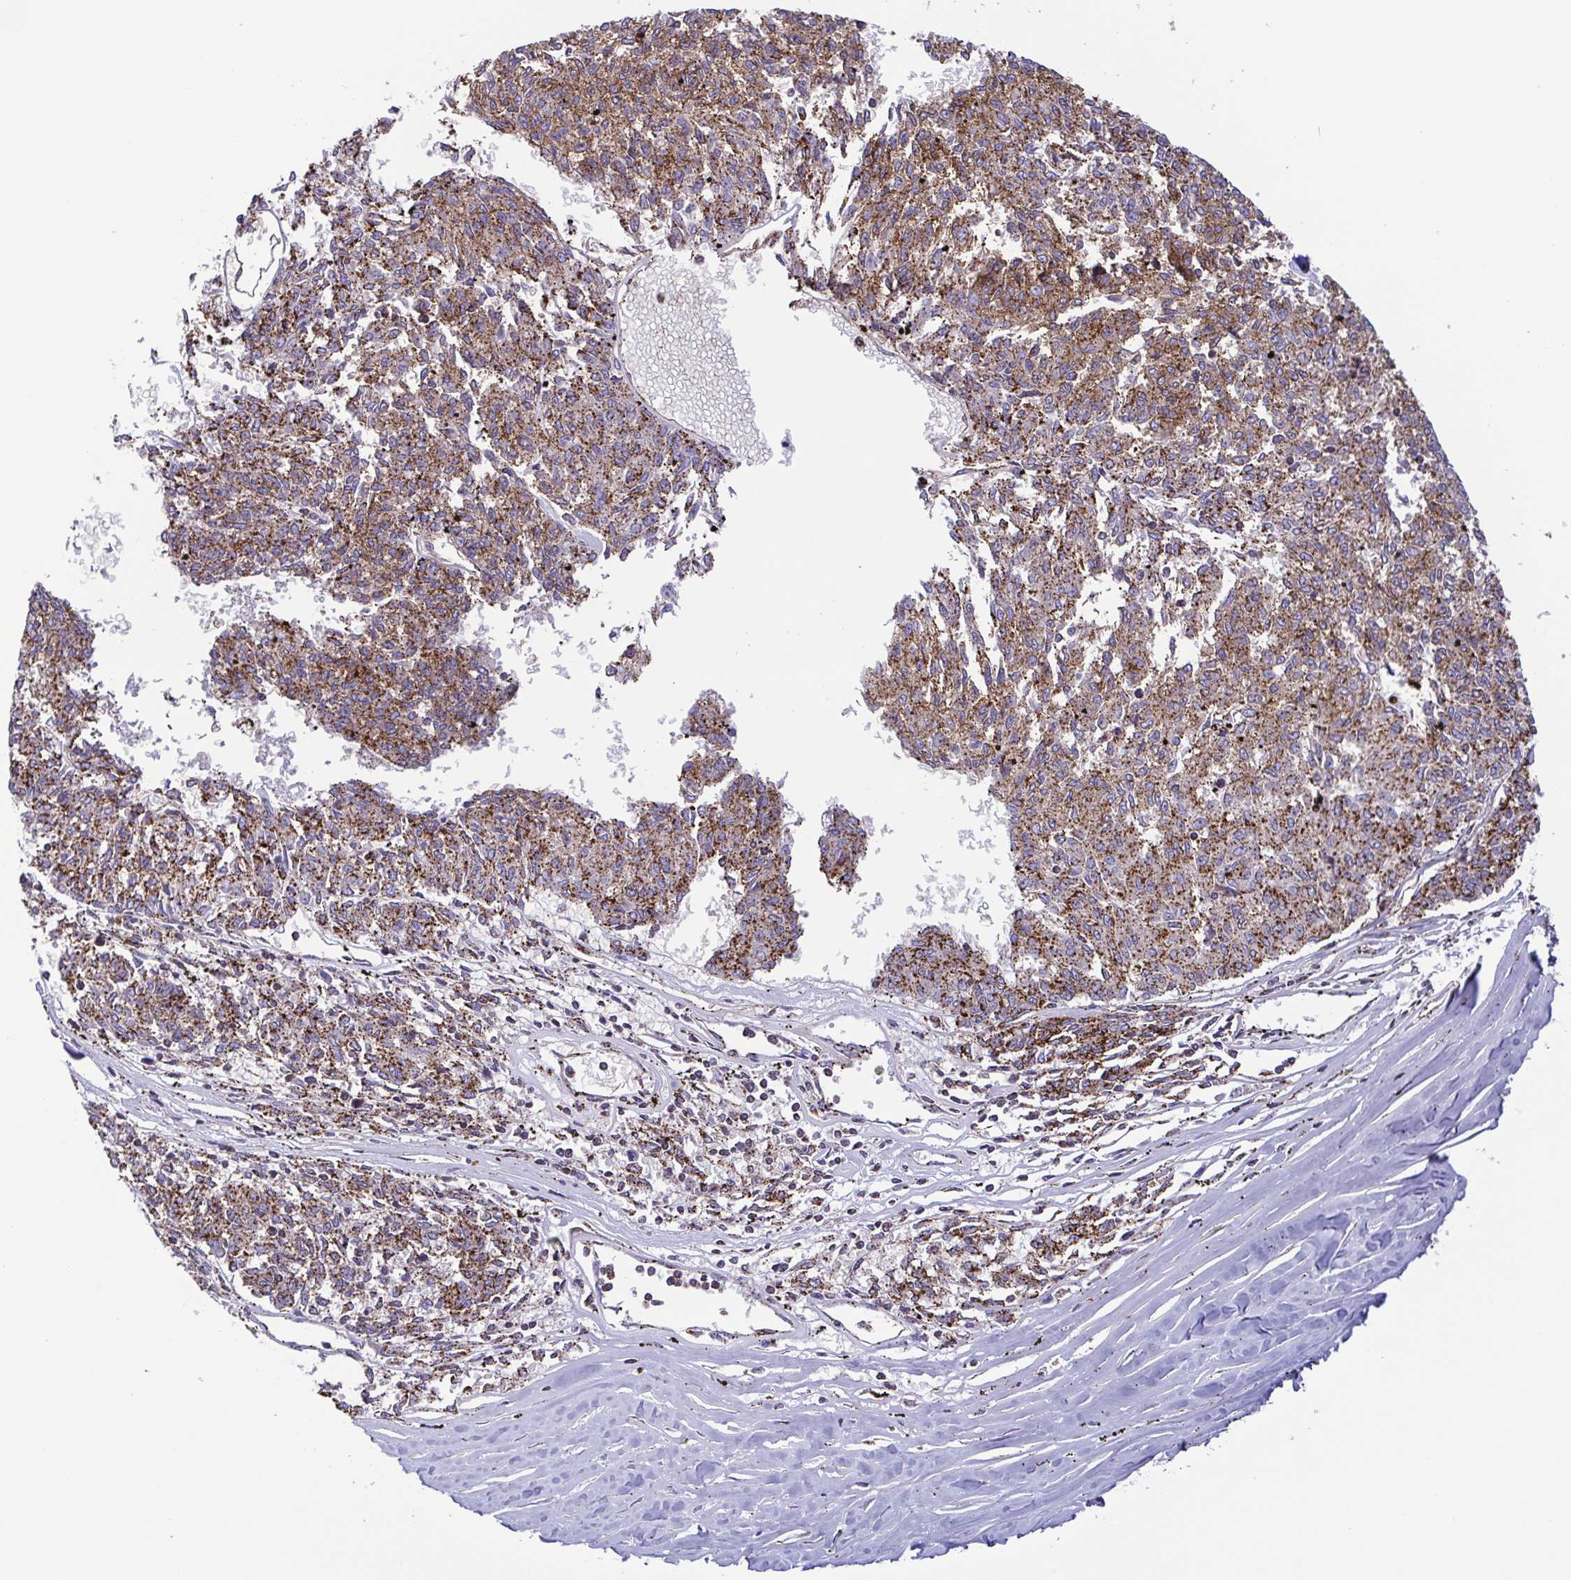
{"staining": {"intensity": "moderate", "quantity": ">75%", "location": "cytoplasmic/membranous"}, "tissue": "melanoma", "cell_type": "Tumor cells", "image_type": "cancer", "snomed": [{"axis": "morphology", "description": "Malignant melanoma, NOS"}, {"axis": "topography", "description": "Skin"}], "caption": "Malignant melanoma stained with a brown dye demonstrates moderate cytoplasmic/membranous positive expression in approximately >75% of tumor cells.", "gene": "CHMP1B", "patient": {"sex": "female", "age": 72}}